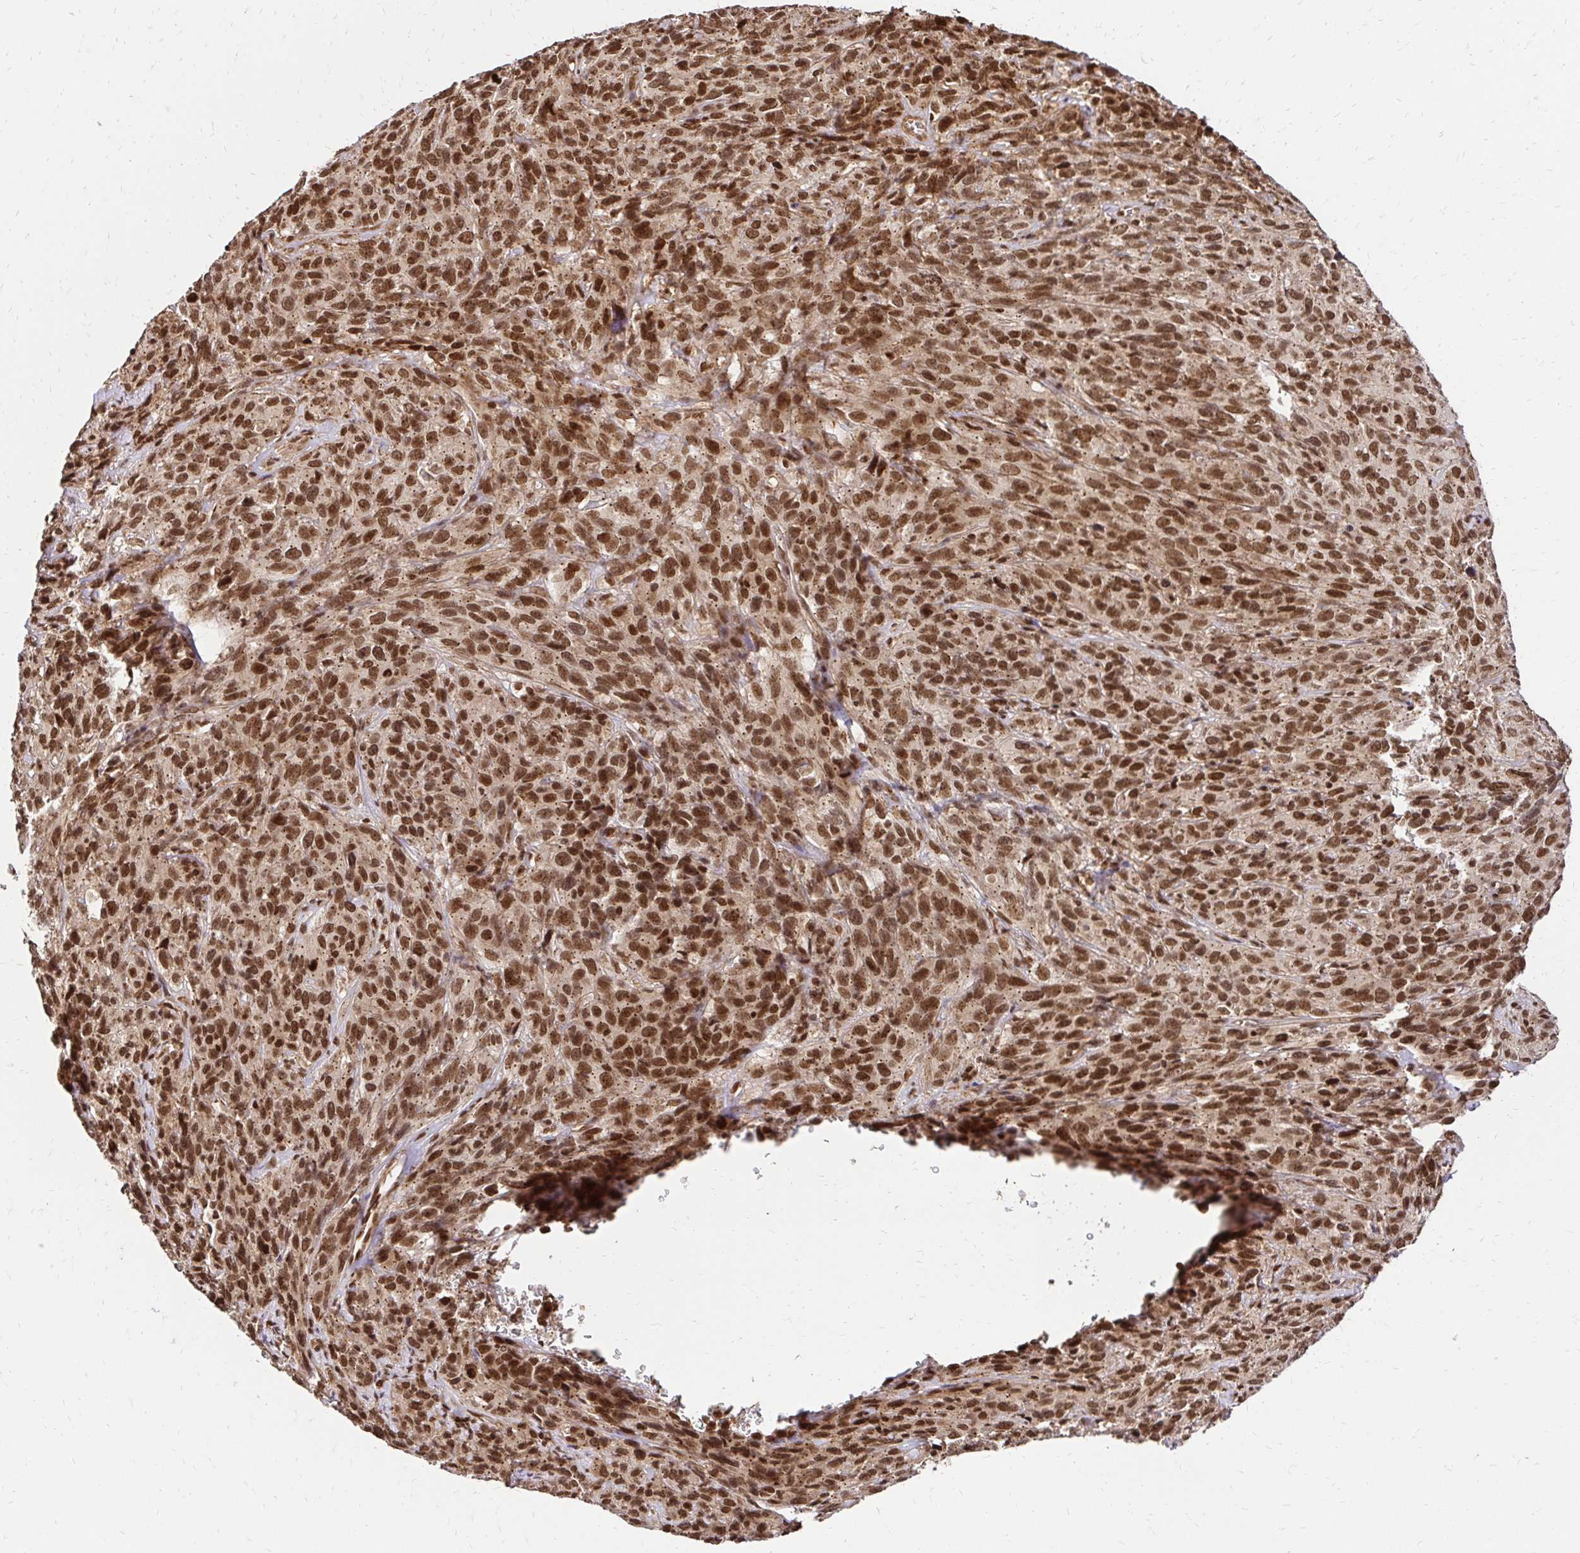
{"staining": {"intensity": "strong", "quantity": ">75%", "location": "cytoplasmic/membranous,nuclear"}, "tissue": "cervical cancer", "cell_type": "Tumor cells", "image_type": "cancer", "snomed": [{"axis": "morphology", "description": "Squamous cell carcinoma, NOS"}, {"axis": "topography", "description": "Cervix"}], "caption": "Tumor cells show high levels of strong cytoplasmic/membranous and nuclear staining in about >75% of cells in cervical cancer.", "gene": "GLYR1", "patient": {"sex": "female", "age": 51}}